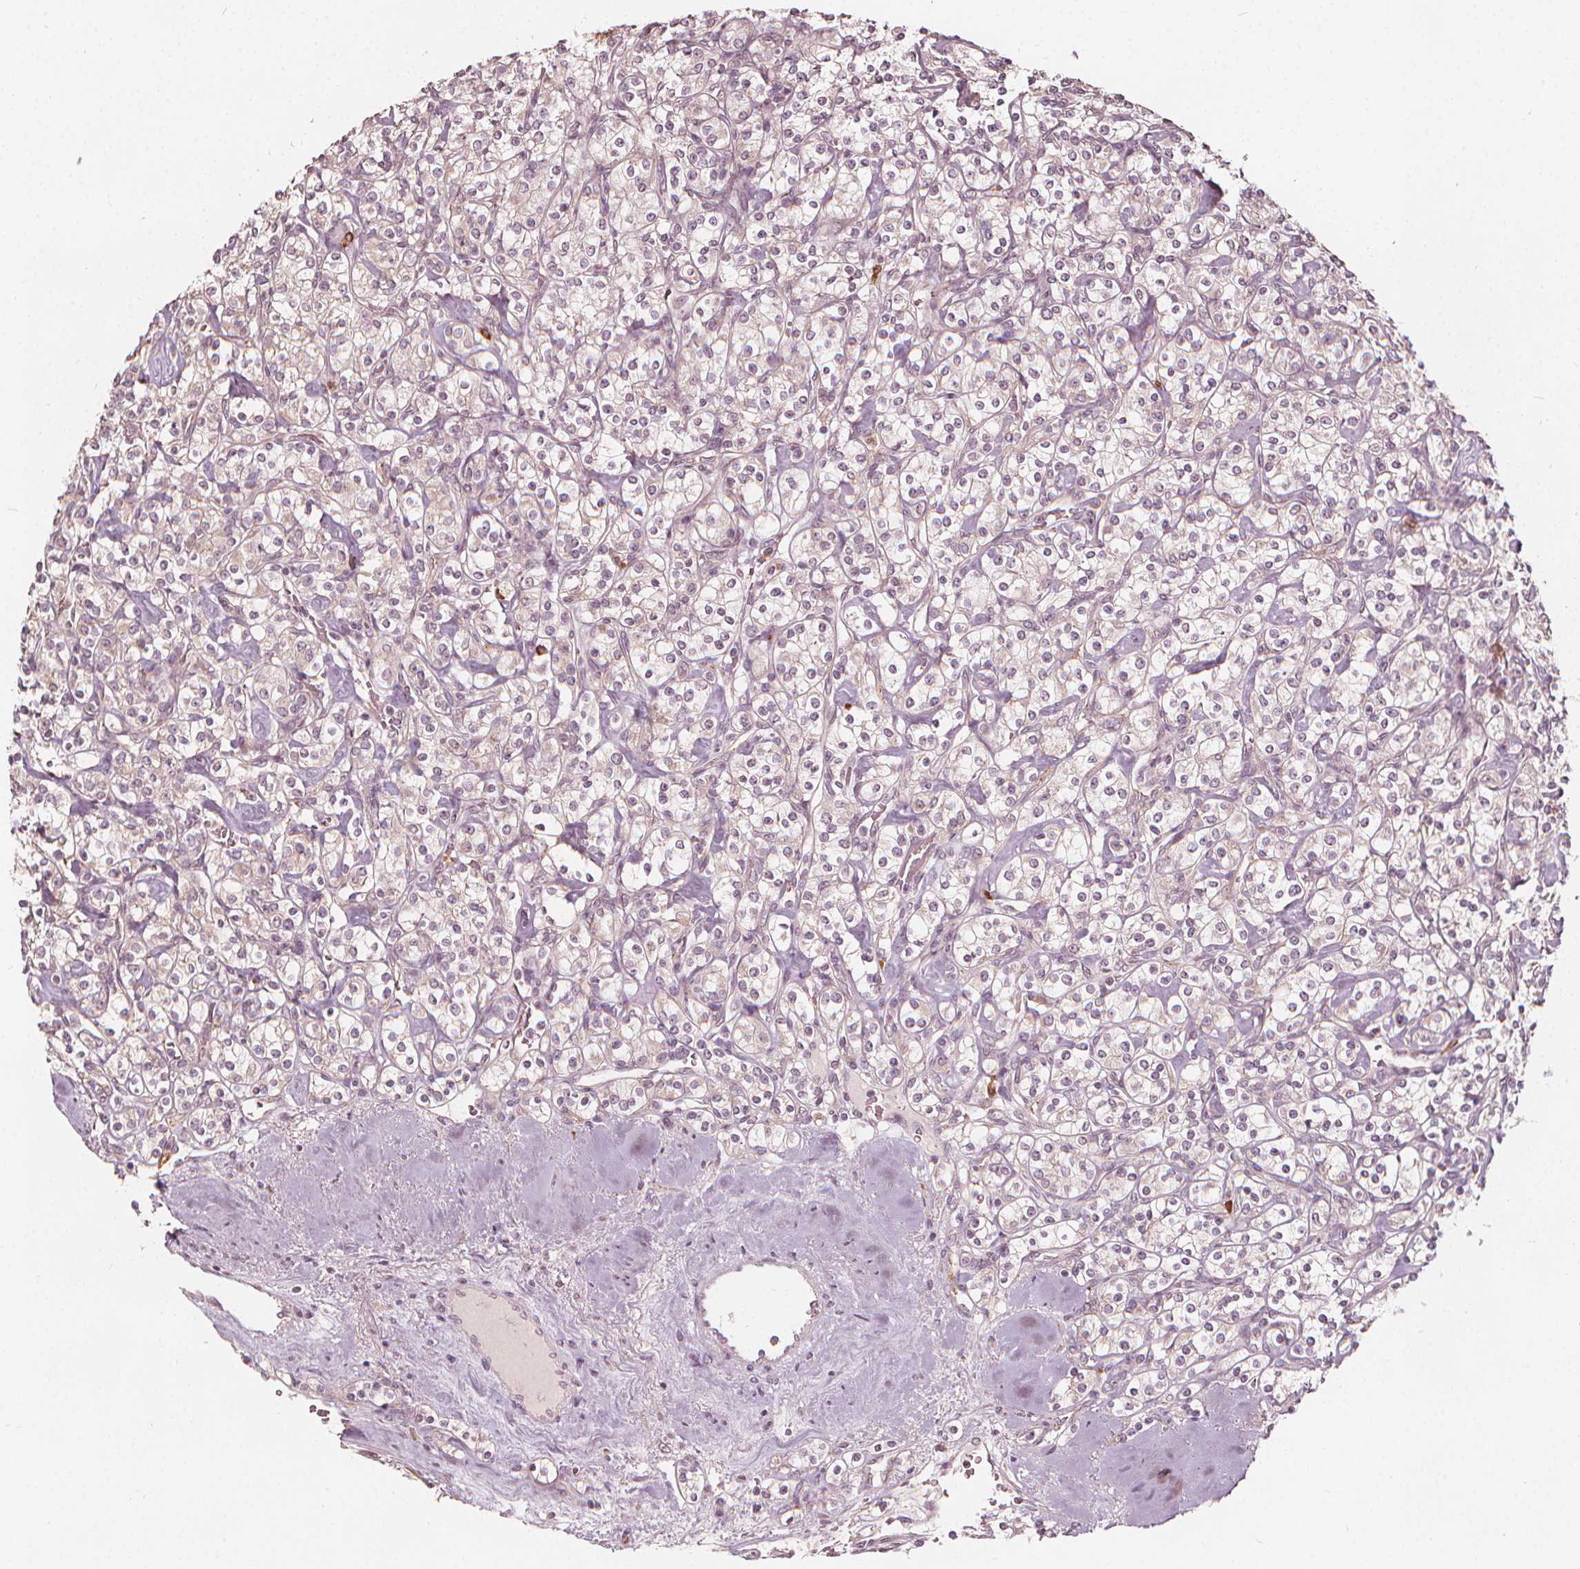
{"staining": {"intensity": "weak", "quantity": "<25%", "location": "cytoplasmic/membranous"}, "tissue": "renal cancer", "cell_type": "Tumor cells", "image_type": "cancer", "snomed": [{"axis": "morphology", "description": "Adenocarcinoma, NOS"}, {"axis": "topography", "description": "Kidney"}], "caption": "Histopathology image shows no significant protein staining in tumor cells of renal adenocarcinoma.", "gene": "NPC1L1", "patient": {"sex": "male", "age": 77}}